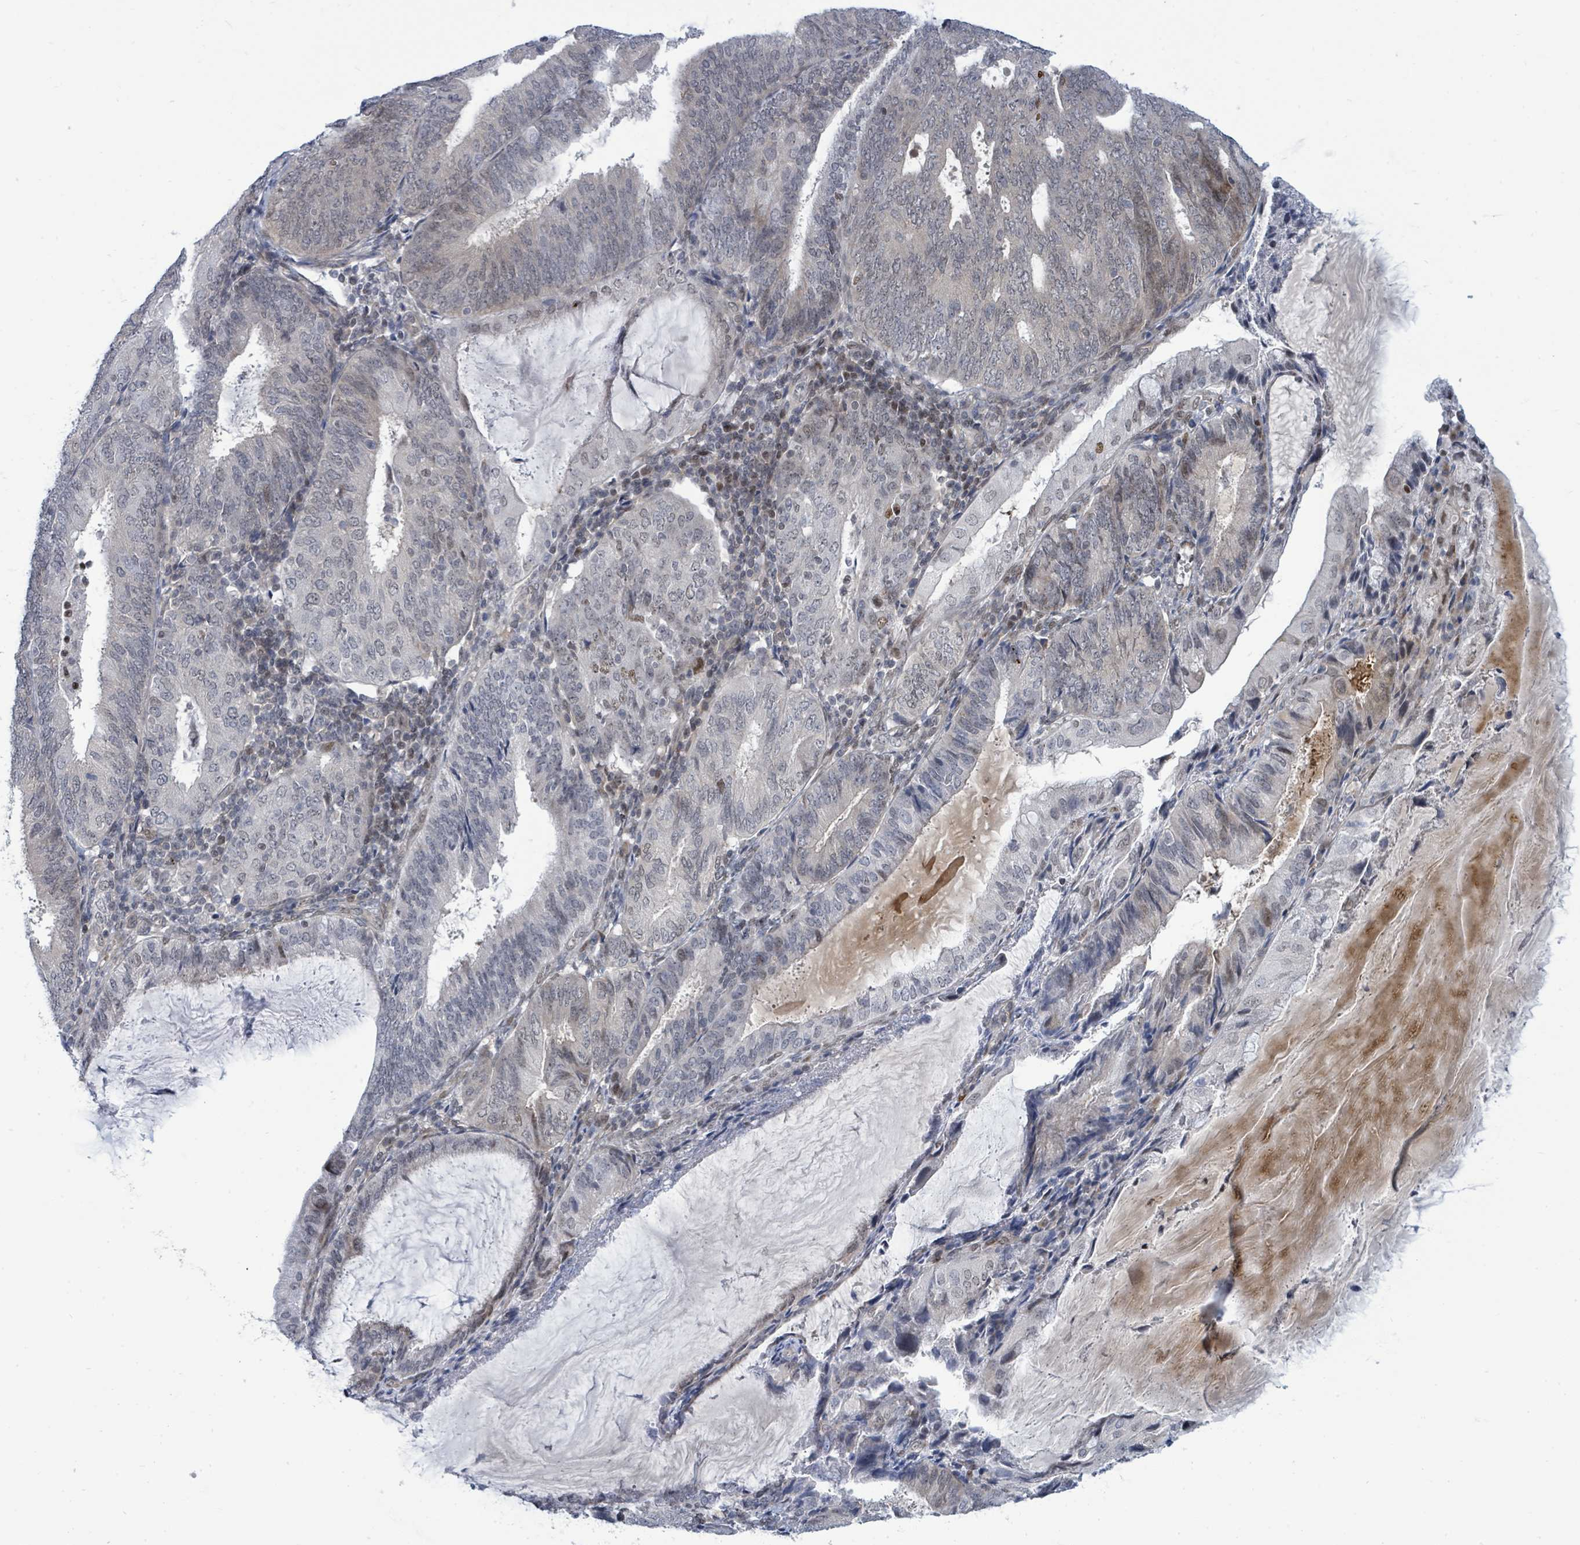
{"staining": {"intensity": "moderate", "quantity": "<25%", "location": "nuclear"}, "tissue": "endometrial cancer", "cell_type": "Tumor cells", "image_type": "cancer", "snomed": [{"axis": "morphology", "description": "Adenocarcinoma, NOS"}, {"axis": "topography", "description": "Endometrium"}], "caption": "Tumor cells show low levels of moderate nuclear expression in about <25% of cells in endometrial adenocarcinoma. (DAB = brown stain, brightfield microscopy at high magnification).", "gene": "SUMO4", "patient": {"sex": "female", "age": 81}}